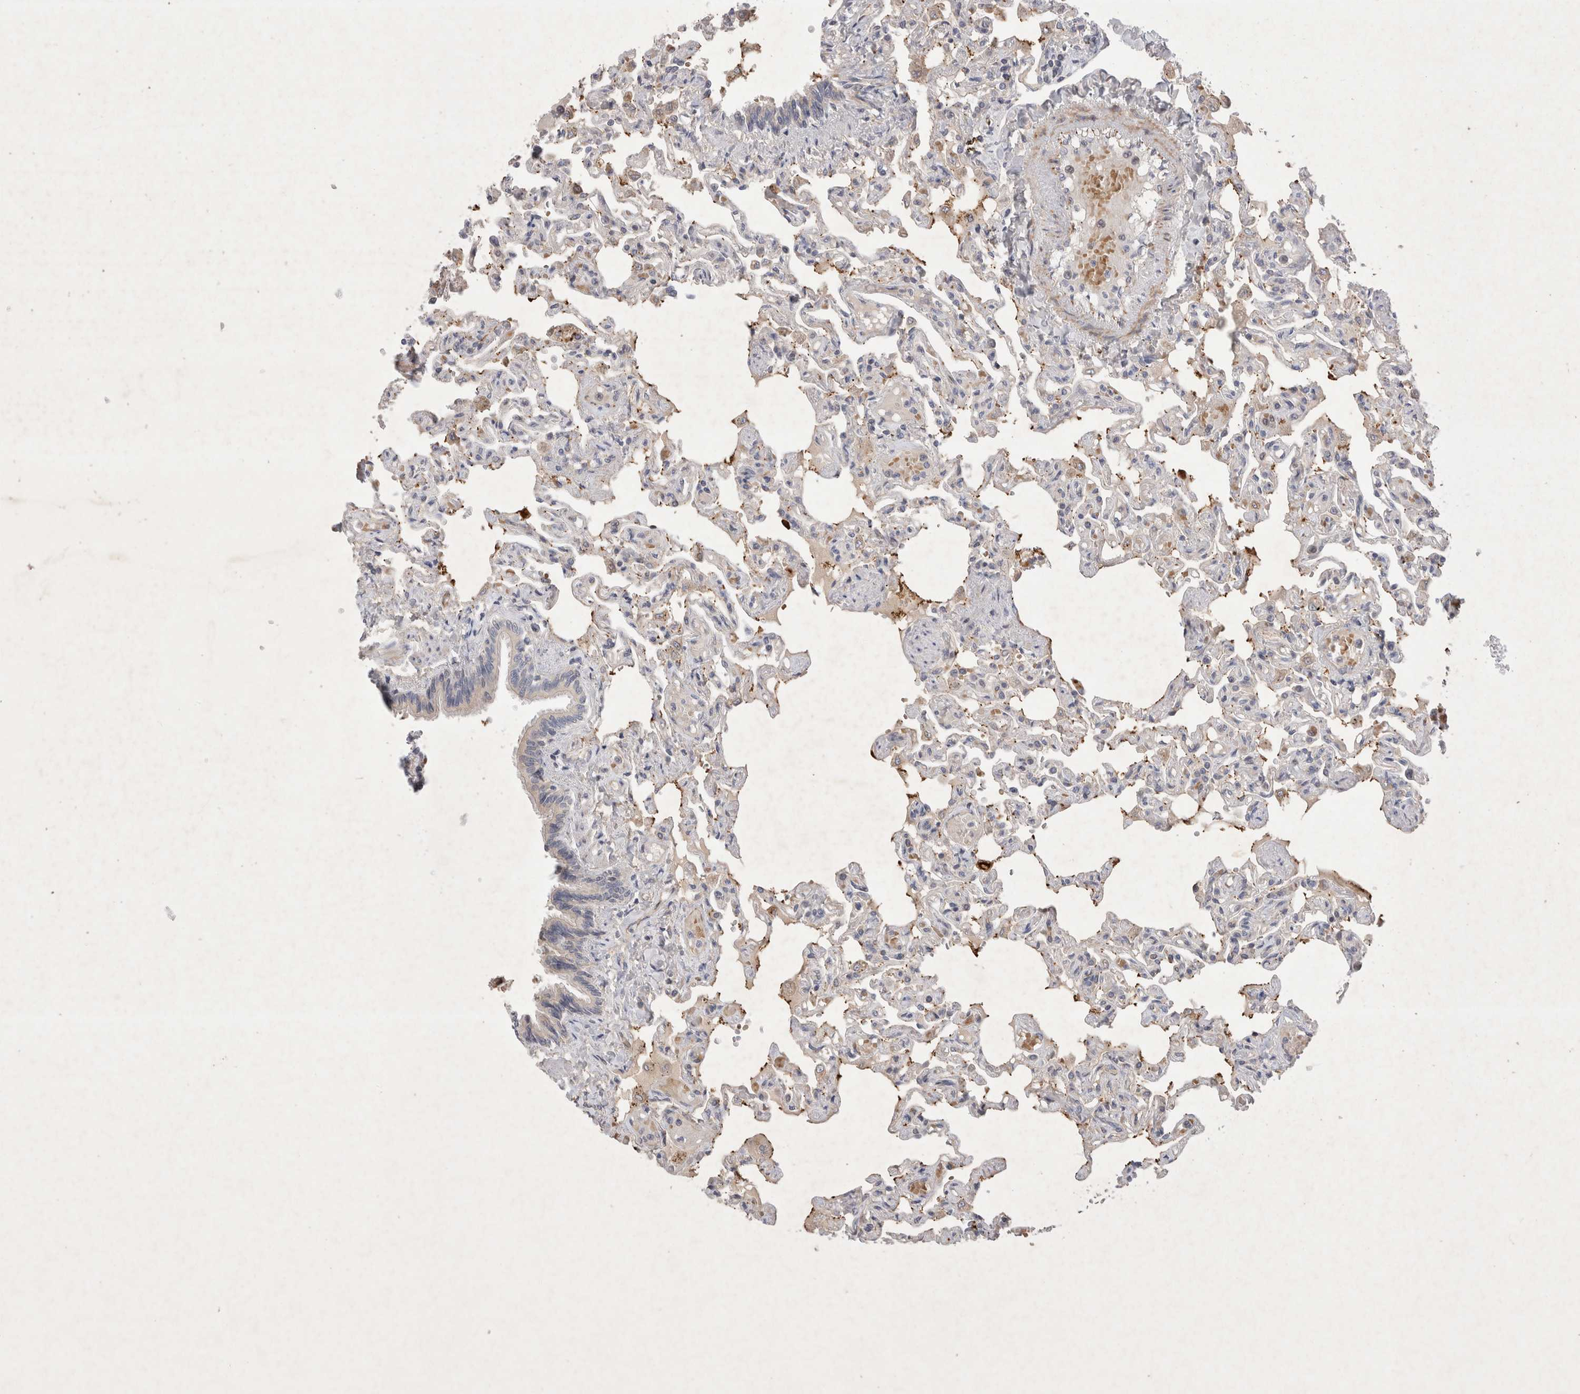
{"staining": {"intensity": "weak", "quantity": "<25%", "location": "cytoplasmic/membranous"}, "tissue": "lung", "cell_type": "Alveolar cells", "image_type": "normal", "snomed": [{"axis": "morphology", "description": "Normal tissue, NOS"}, {"axis": "topography", "description": "Lung"}], "caption": "High magnification brightfield microscopy of benign lung stained with DAB (brown) and counterstained with hematoxylin (blue): alveolar cells show no significant staining. (IHC, brightfield microscopy, high magnification).", "gene": "NMU", "patient": {"sex": "male", "age": 21}}